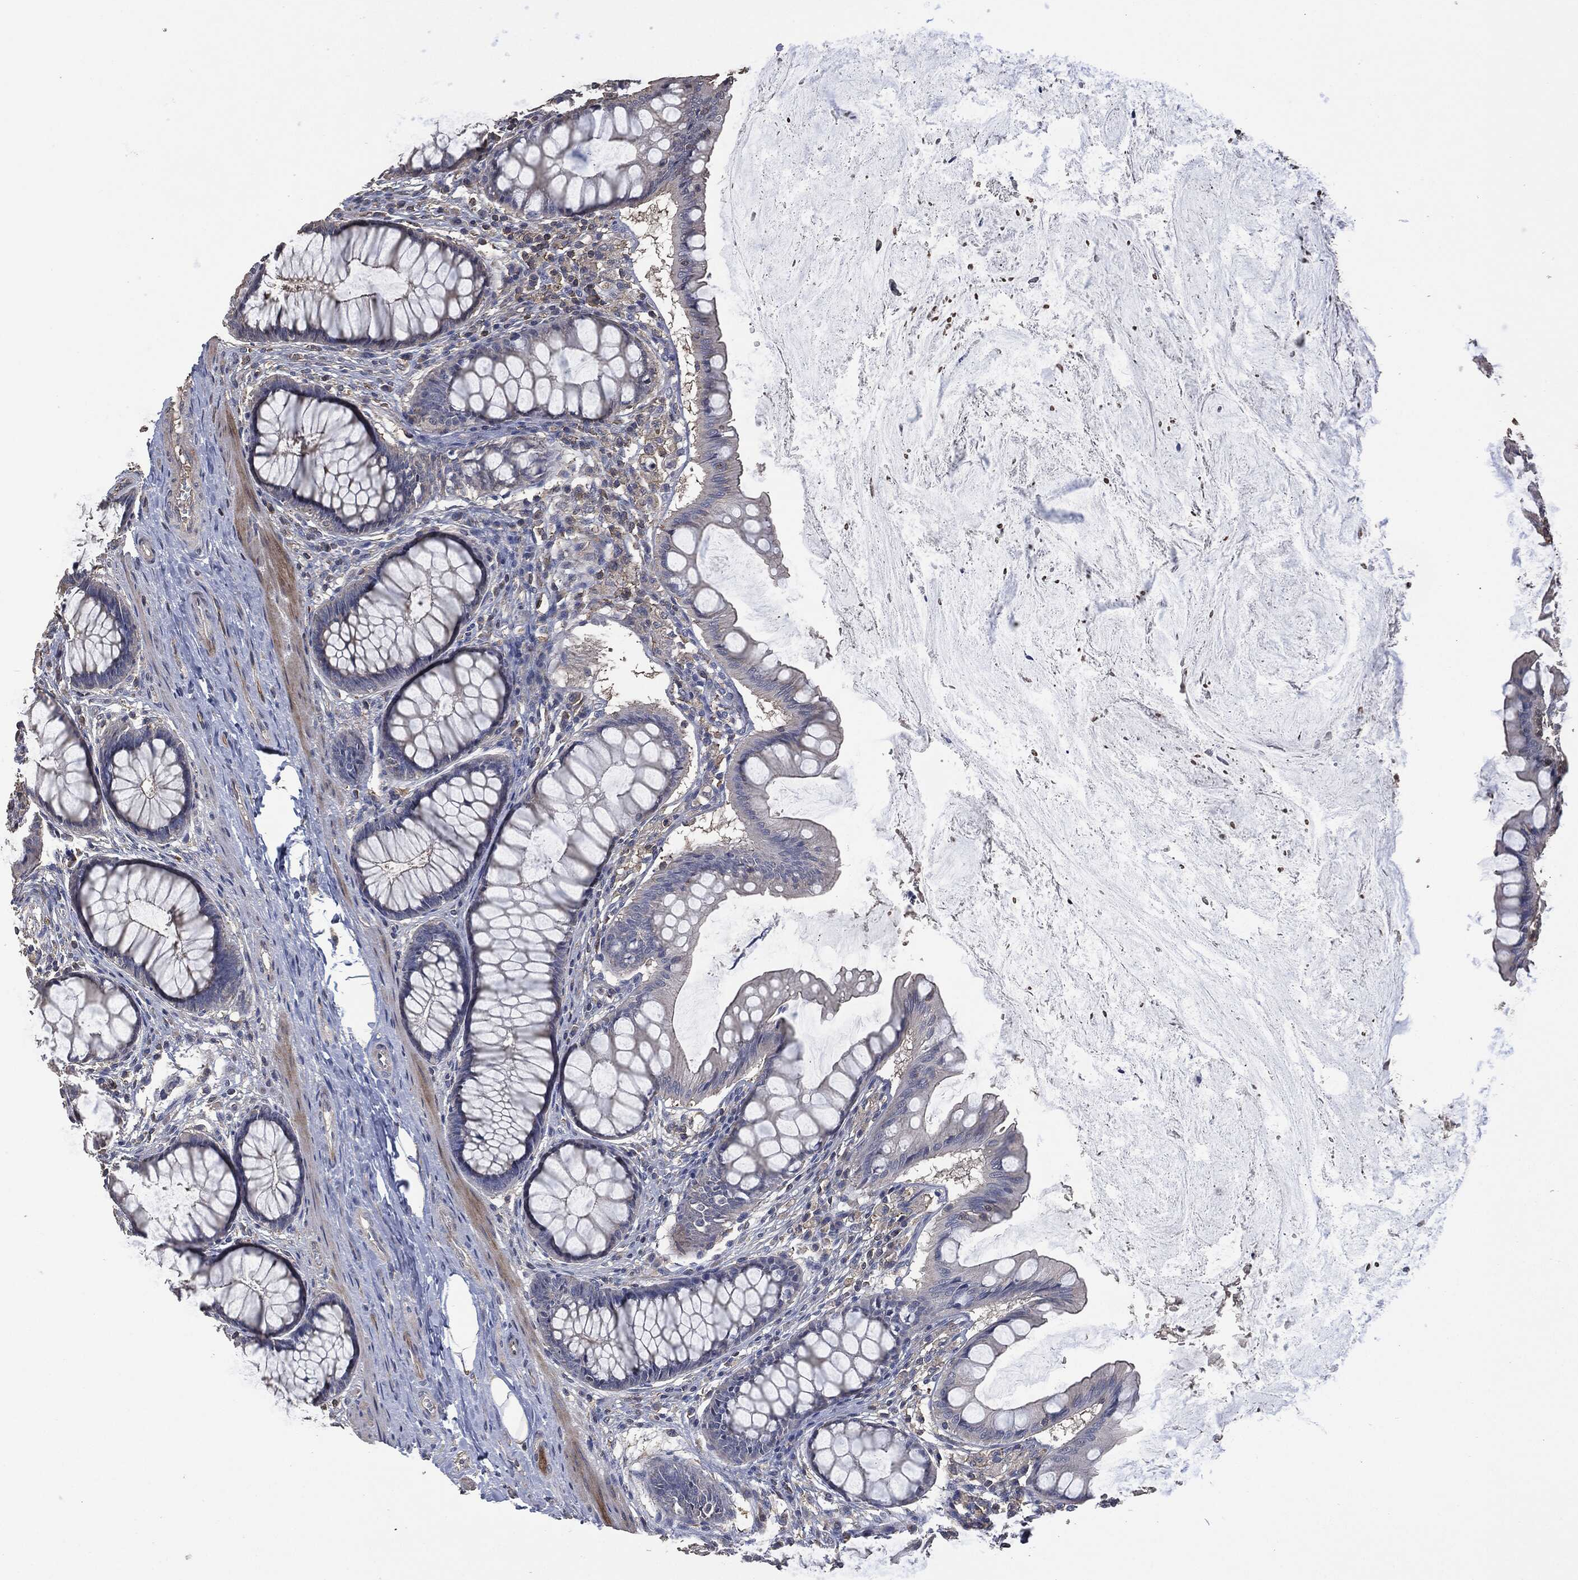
{"staining": {"intensity": "negative", "quantity": "none", "location": "none"}, "tissue": "colon", "cell_type": "Endothelial cells", "image_type": "normal", "snomed": [{"axis": "morphology", "description": "Normal tissue, NOS"}, {"axis": "topography", "description": "Colon"}], "caption": "IHC micrograph of normal colon stained for a protein (brown), which shows no positivity in endothelial cells.", "gene": "MSLN", "patient": {"sex": "female", "age": 65}}